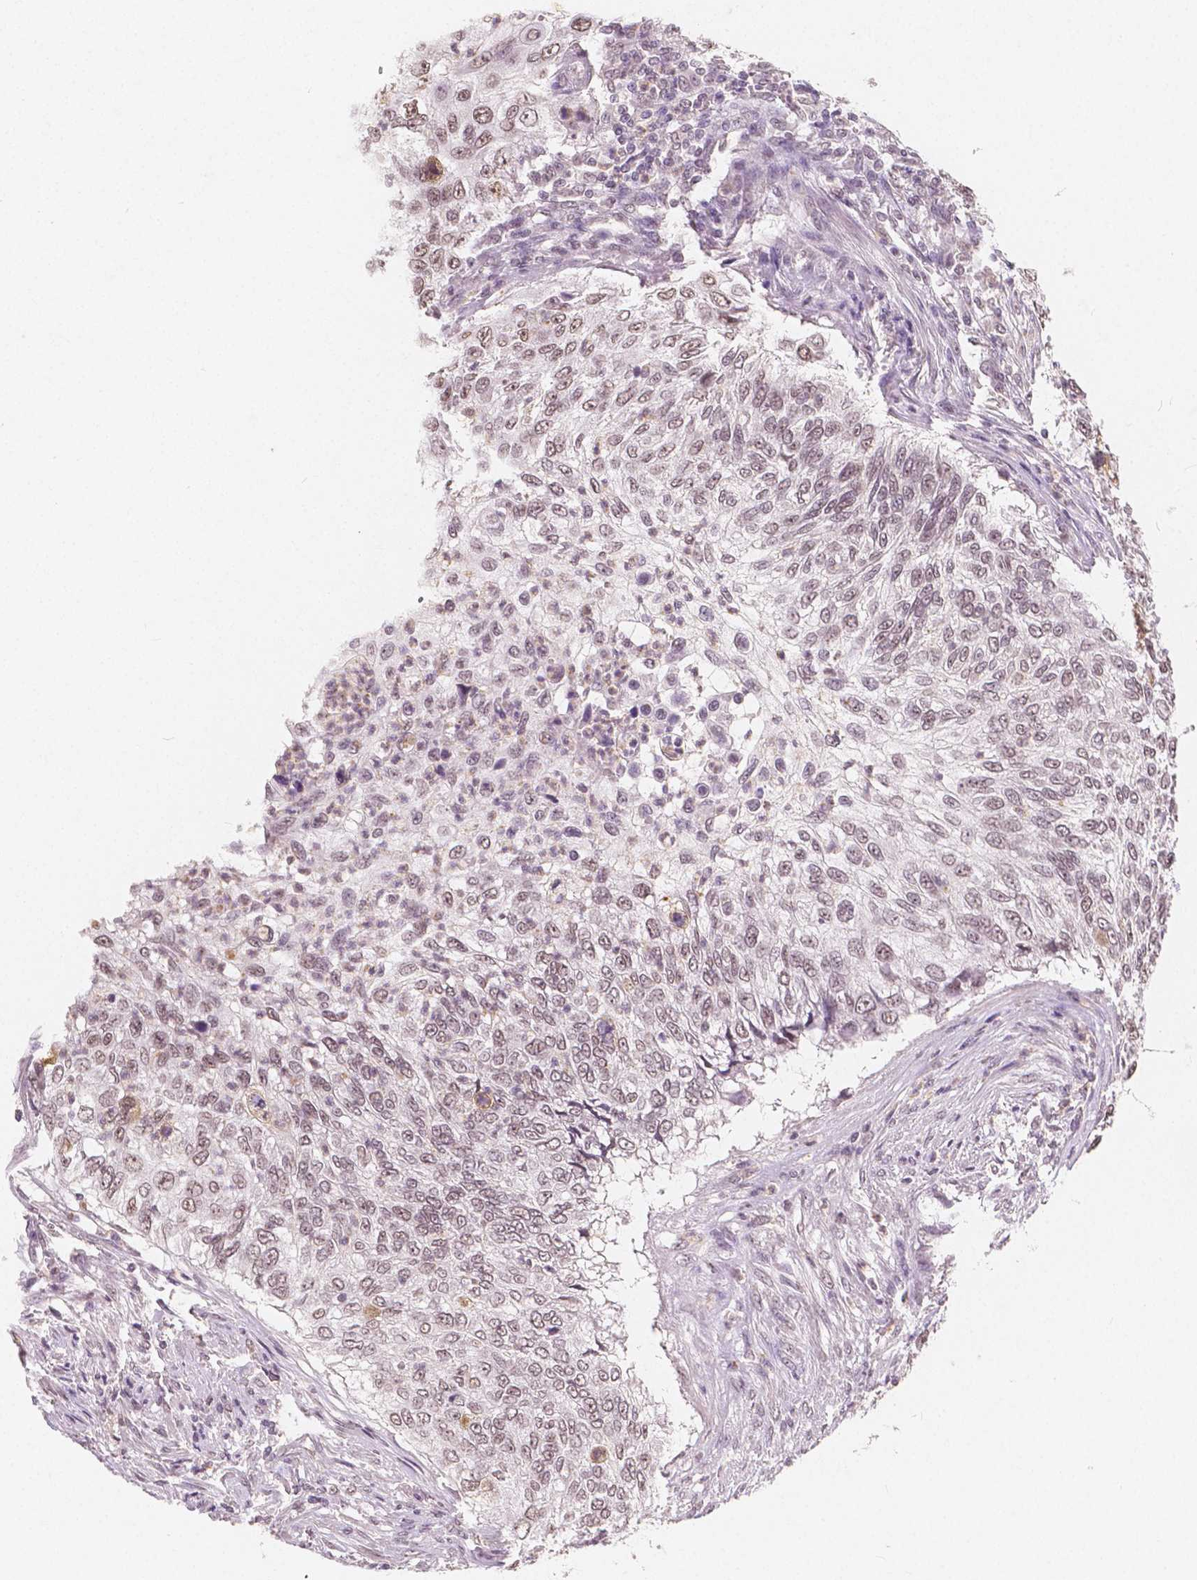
{"staining": {"intensity": "weak", "quantity": ">75%", "location": "nuclear"}, "tissue": "urothelial cancer", "cell_type": "Tumor cells", "image_type": "cancer", "snomed": [{"axis": "morphology", "description": "Urothelial carcinoma, High grade"}, {"axis": "topography", "description": "Urinary bladder"}], "caption": "The micrograph displays staining of urothelial cancer, revealing weak nuclear protein staining (brown color) within tumor cells.", "gene": "NOLC1", "patient": {"sex": "female", "age": 60}}